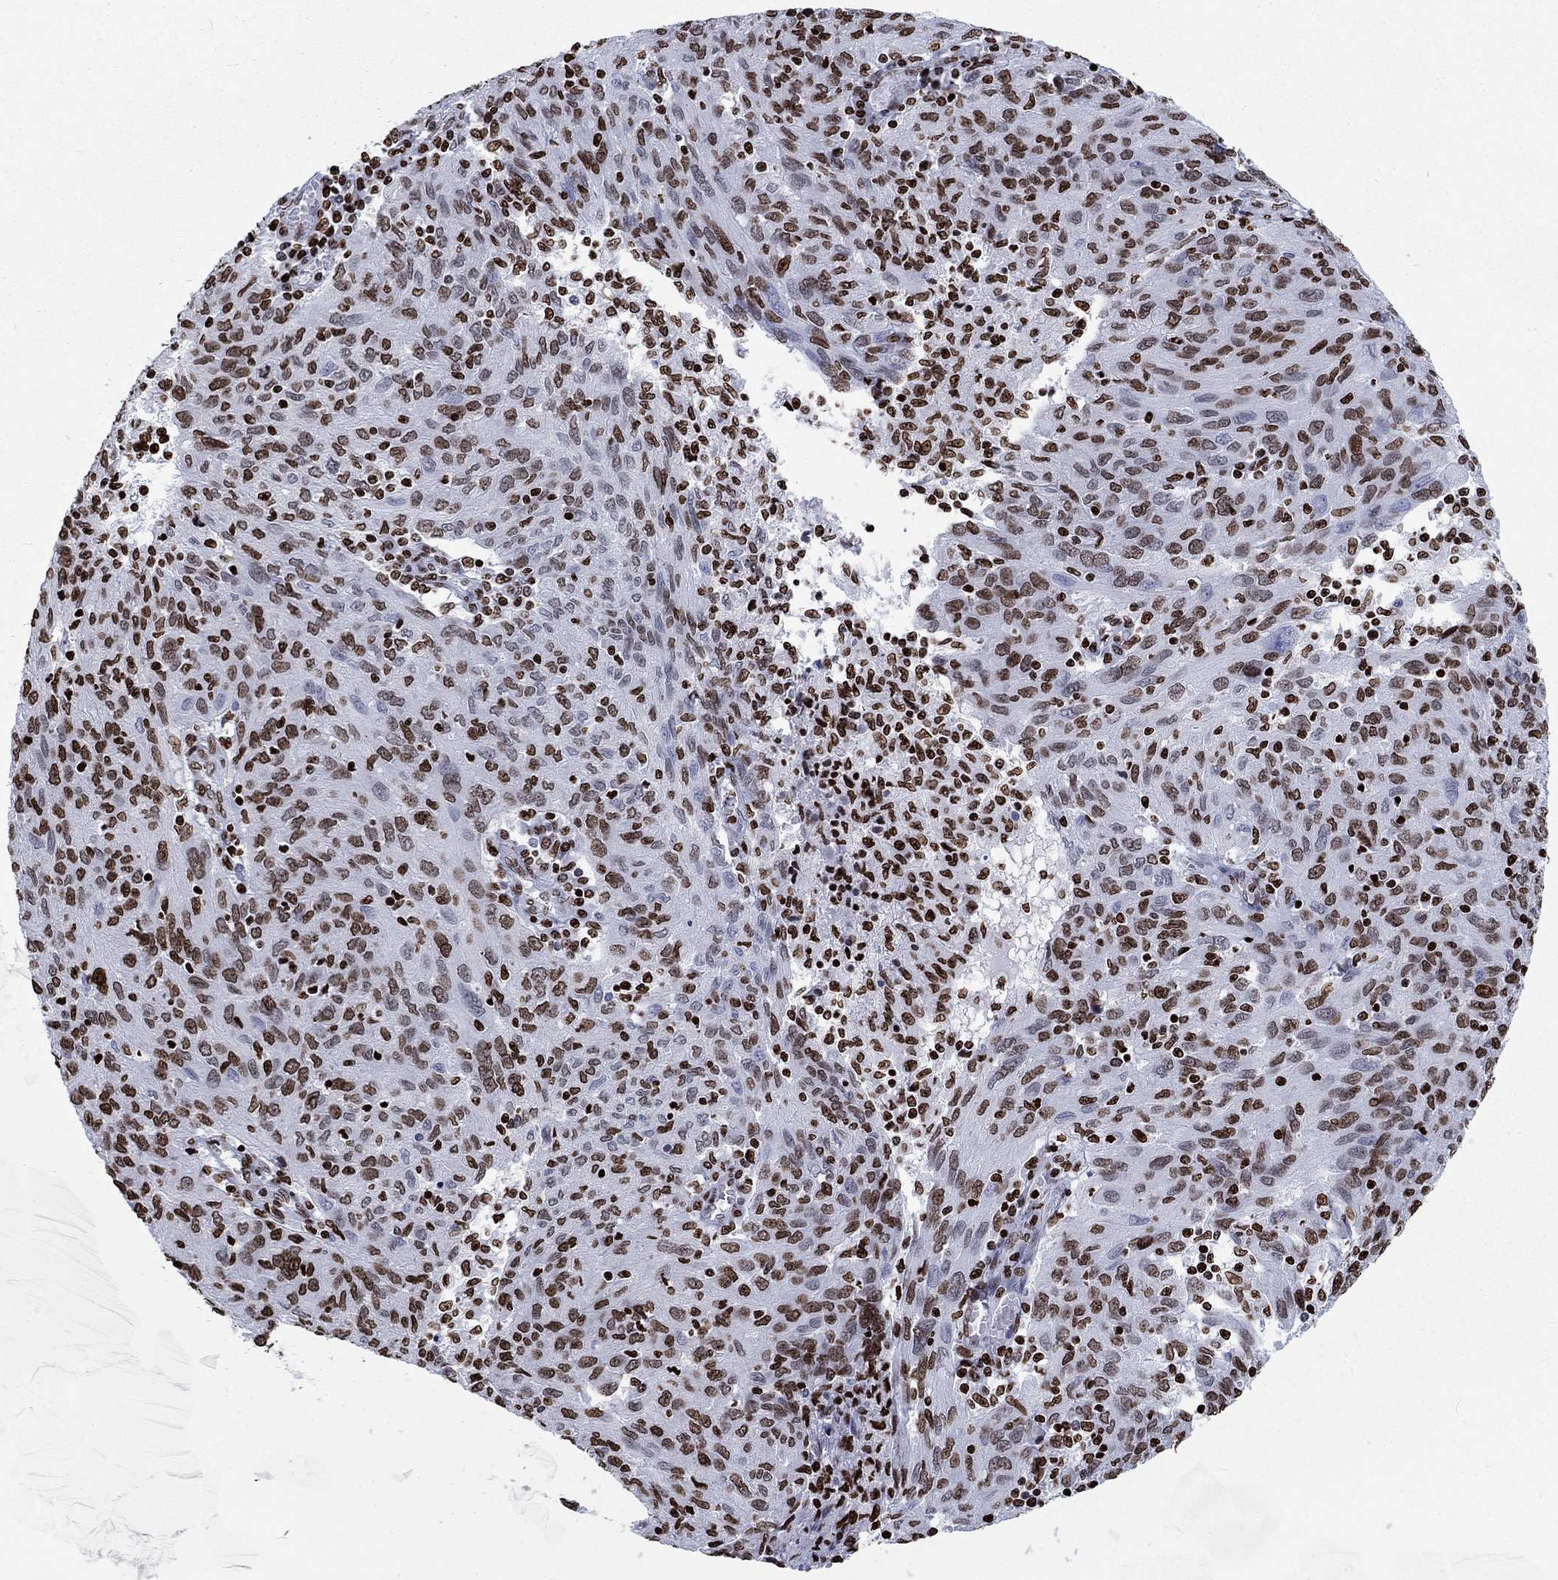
{"staining": {"intensity": "moderate", "quantity": "25%-75%", "location": "nuclear"}, "tissue": "ovarian cancer", "cell_type": "Tumor cells", "image_type": "cancer", "snomed": [{"axis": "morphology", "description": "Carcinoma, endometroid"}, {"axis": "topography", "description": "Ovary"}], "caption": "Ovarian cancer stained with a brown dye displays moderate nuclear positive expression in about 25%-75% of tumor cells.", "gene": "H1-5", "patient": {"sex": "female", "age": 50}}